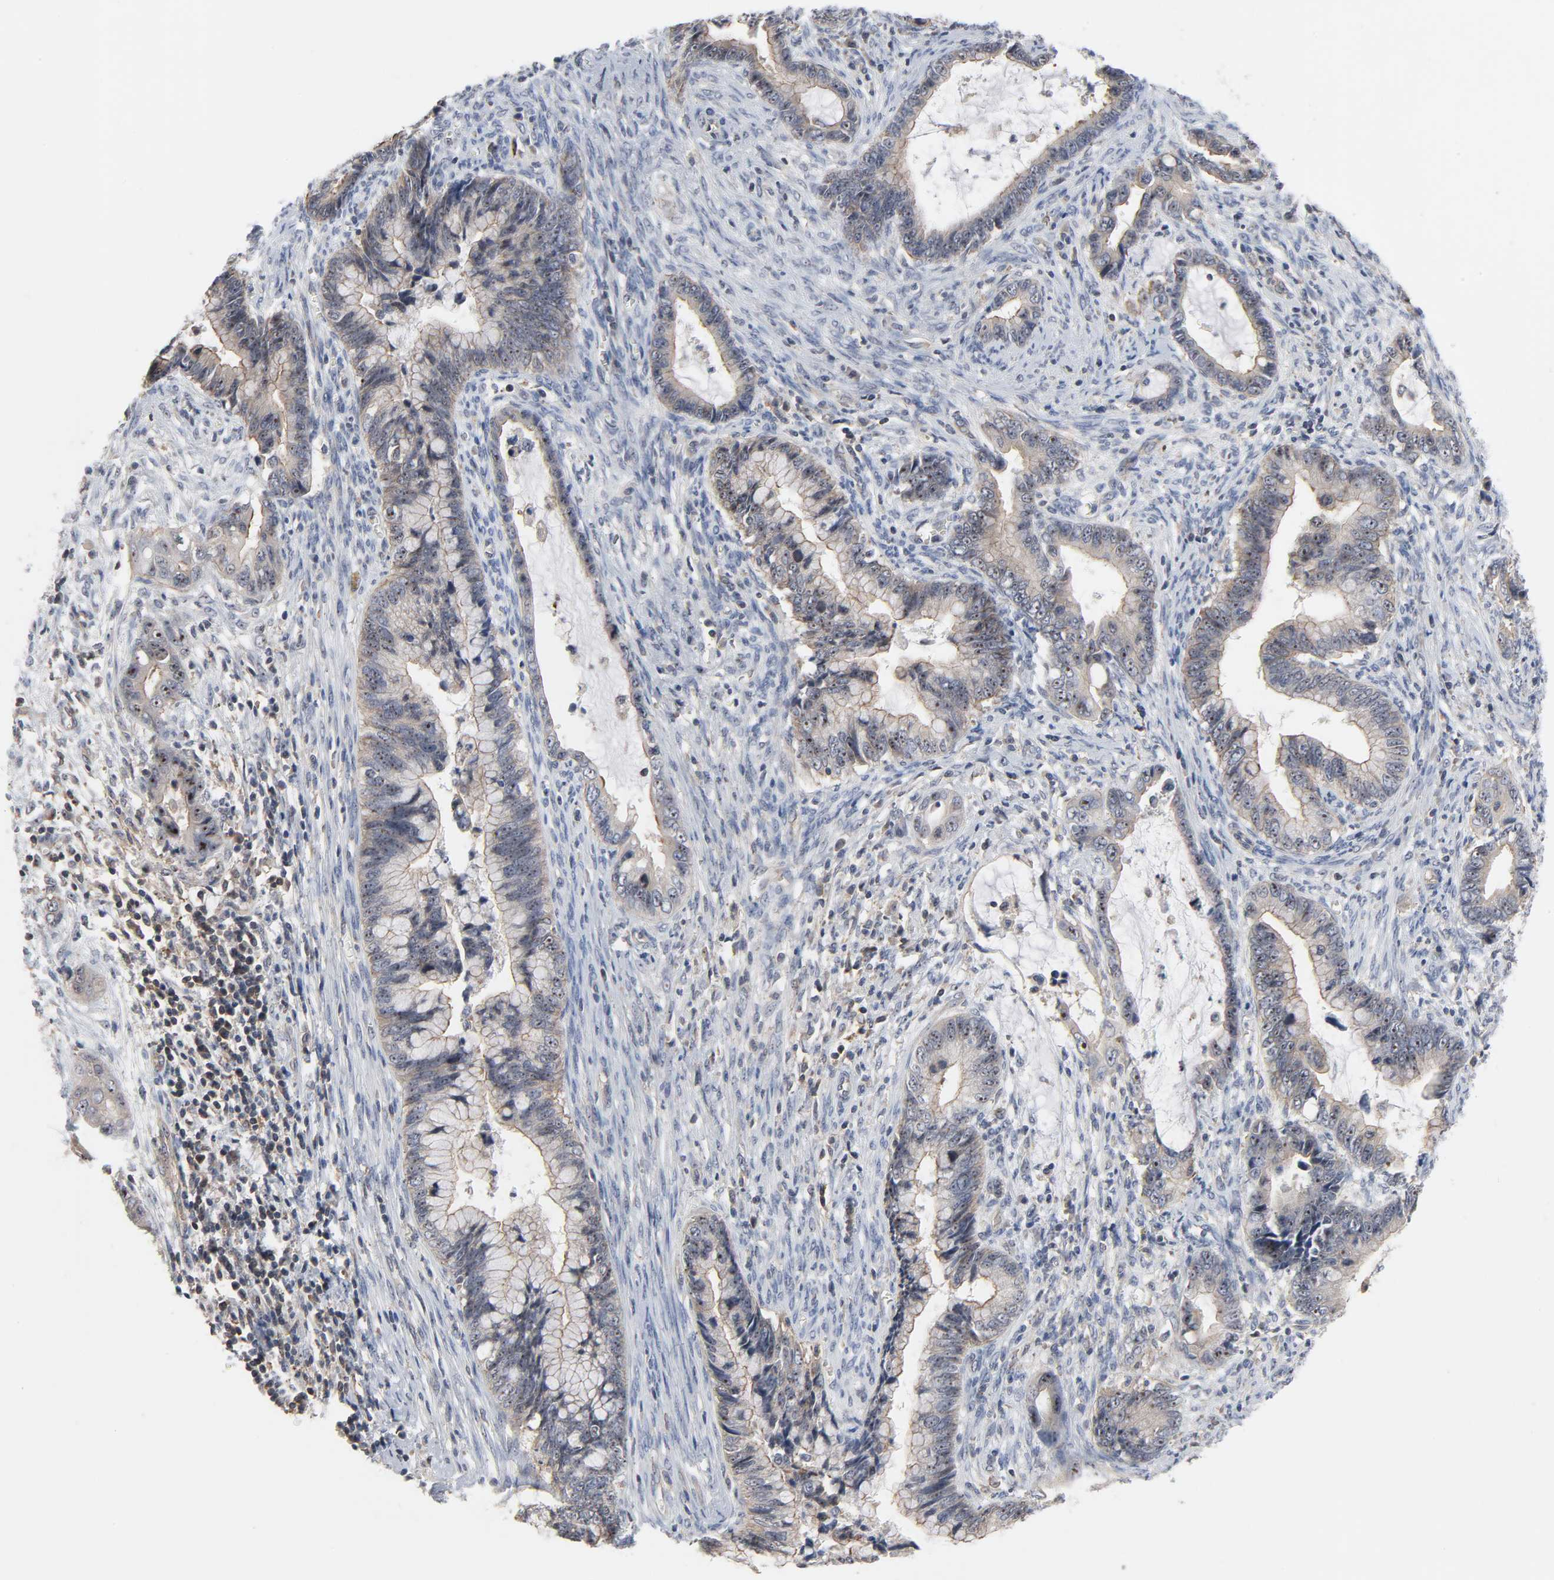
{"staining": {"intensity": "weak", "quantity": ">75%", "location": "cytoplasmic/membranous,nuclear"}, "tissue": "cervical cancer", "cell_type": "Tumor cells", "image_type": "cancer", "snomed": [{"axis": "morphology", "description": "Adenocarcinoma, NOS"}, {"axis": "topography", "description": "Cervix"}], "caption": "IHC staining of cervical adenocarcinoma, which demonstrates low levels of weak cytoplasmic/membranous and nuclear positivity in about >75% of tumor cells indicating weak cytoplasmic/membranous and nuclear protein staining. The staining was performed using DAB (3,3'-diaminobenzidine) (brown) for protein detection and nuclei were counterstained in hematoxylin (blue).", "gene": "DDX10", "patient": {"sex": "female", "age": 44}}